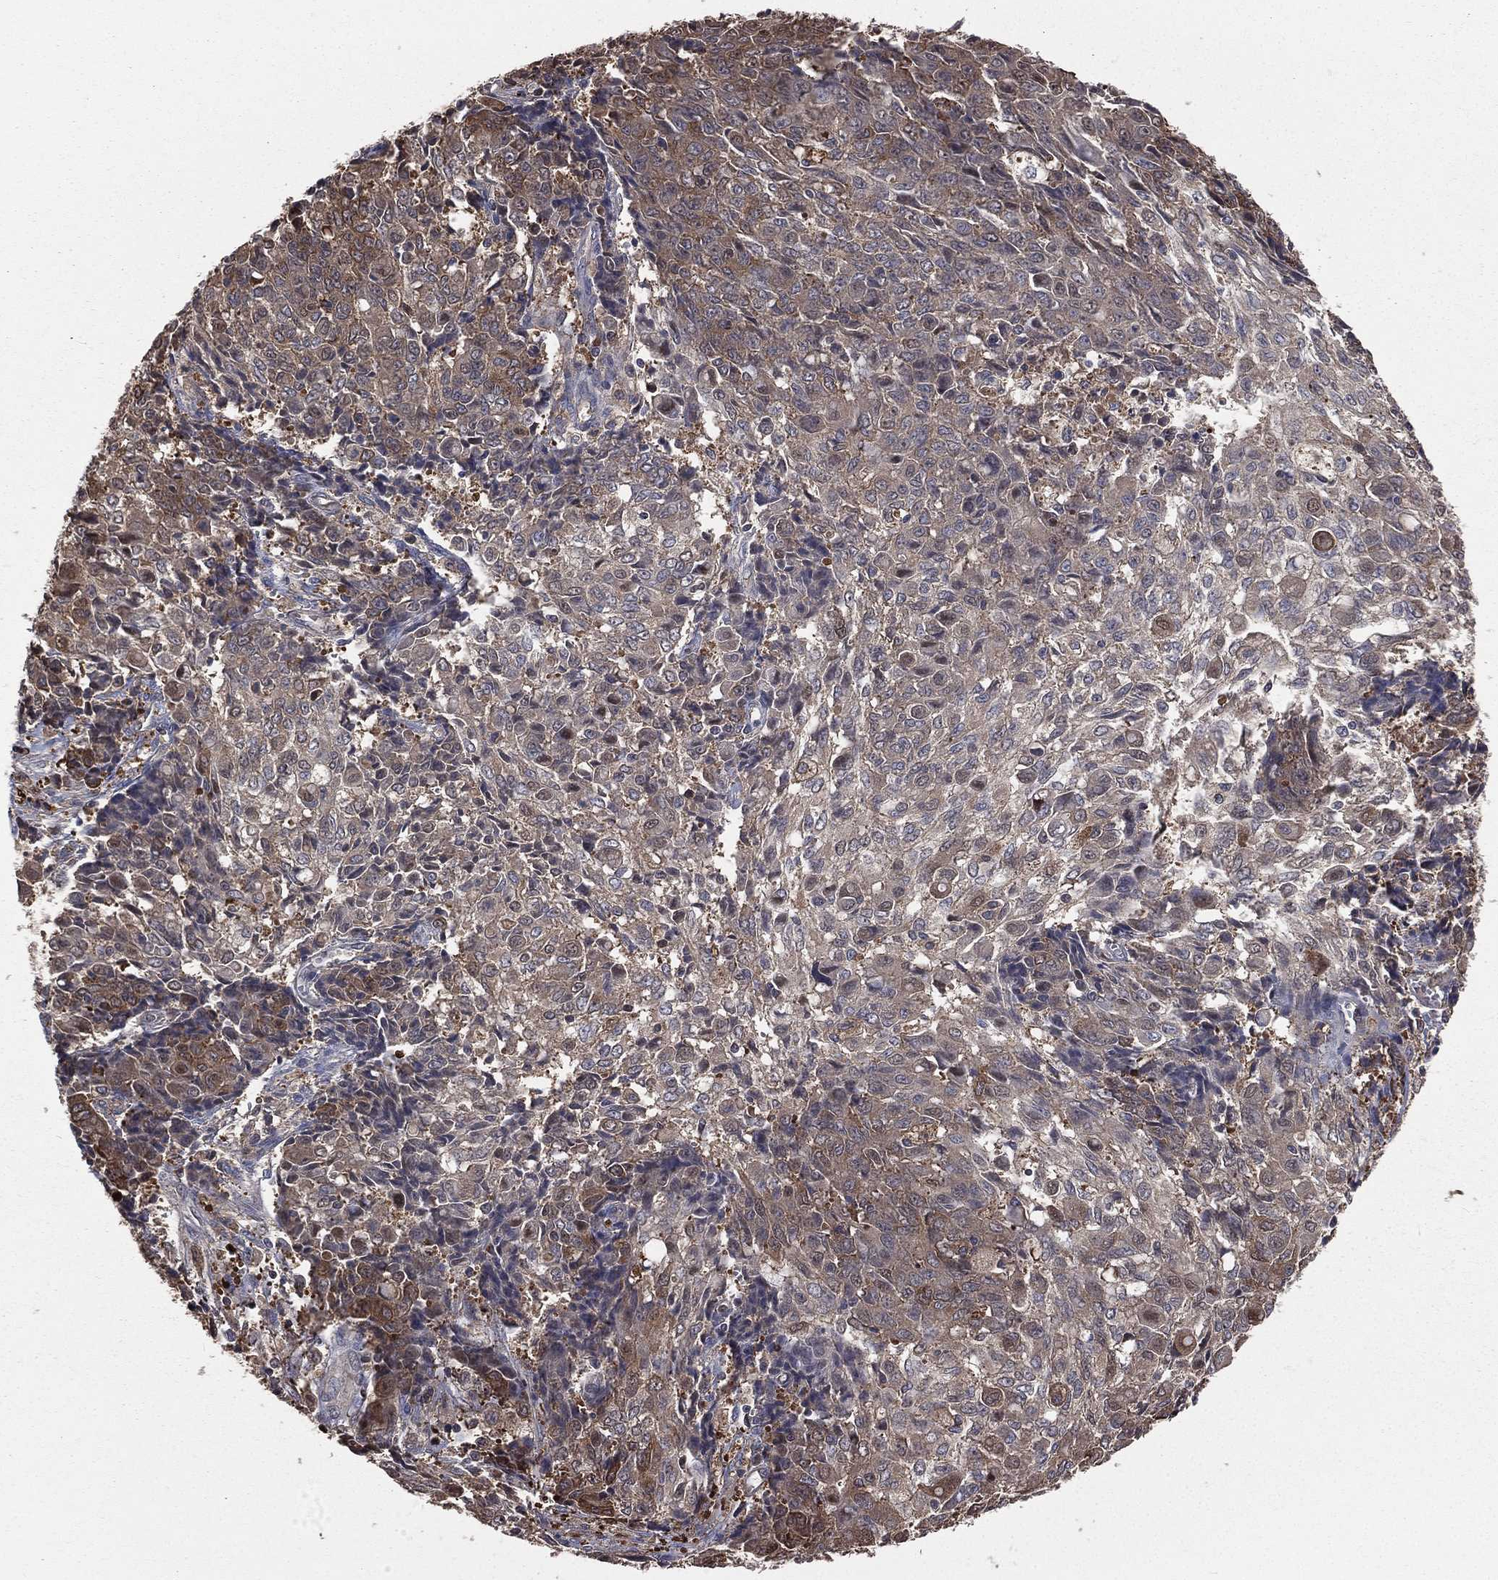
{"staining": {"intensity": "negative", "quantity": "none", "location": "none"}, "tissue": "ovarian cancer", "cell_type": "Tumor cells", "image_type": "cancer", "snomed": [{"axis": "morphology", "description": "Carcinoma, endometroid"}, {"axis": "topography", "description": "Ovary"}], "caption": "Immunohistochemistry (IHC) micrograph of human ovarian endometroid carcinoma stained for a protein (brown), which exhibits no expression in tumor cells.", "gene": "TBC1D2", "patient": {"sex": "female", "age": 42}}